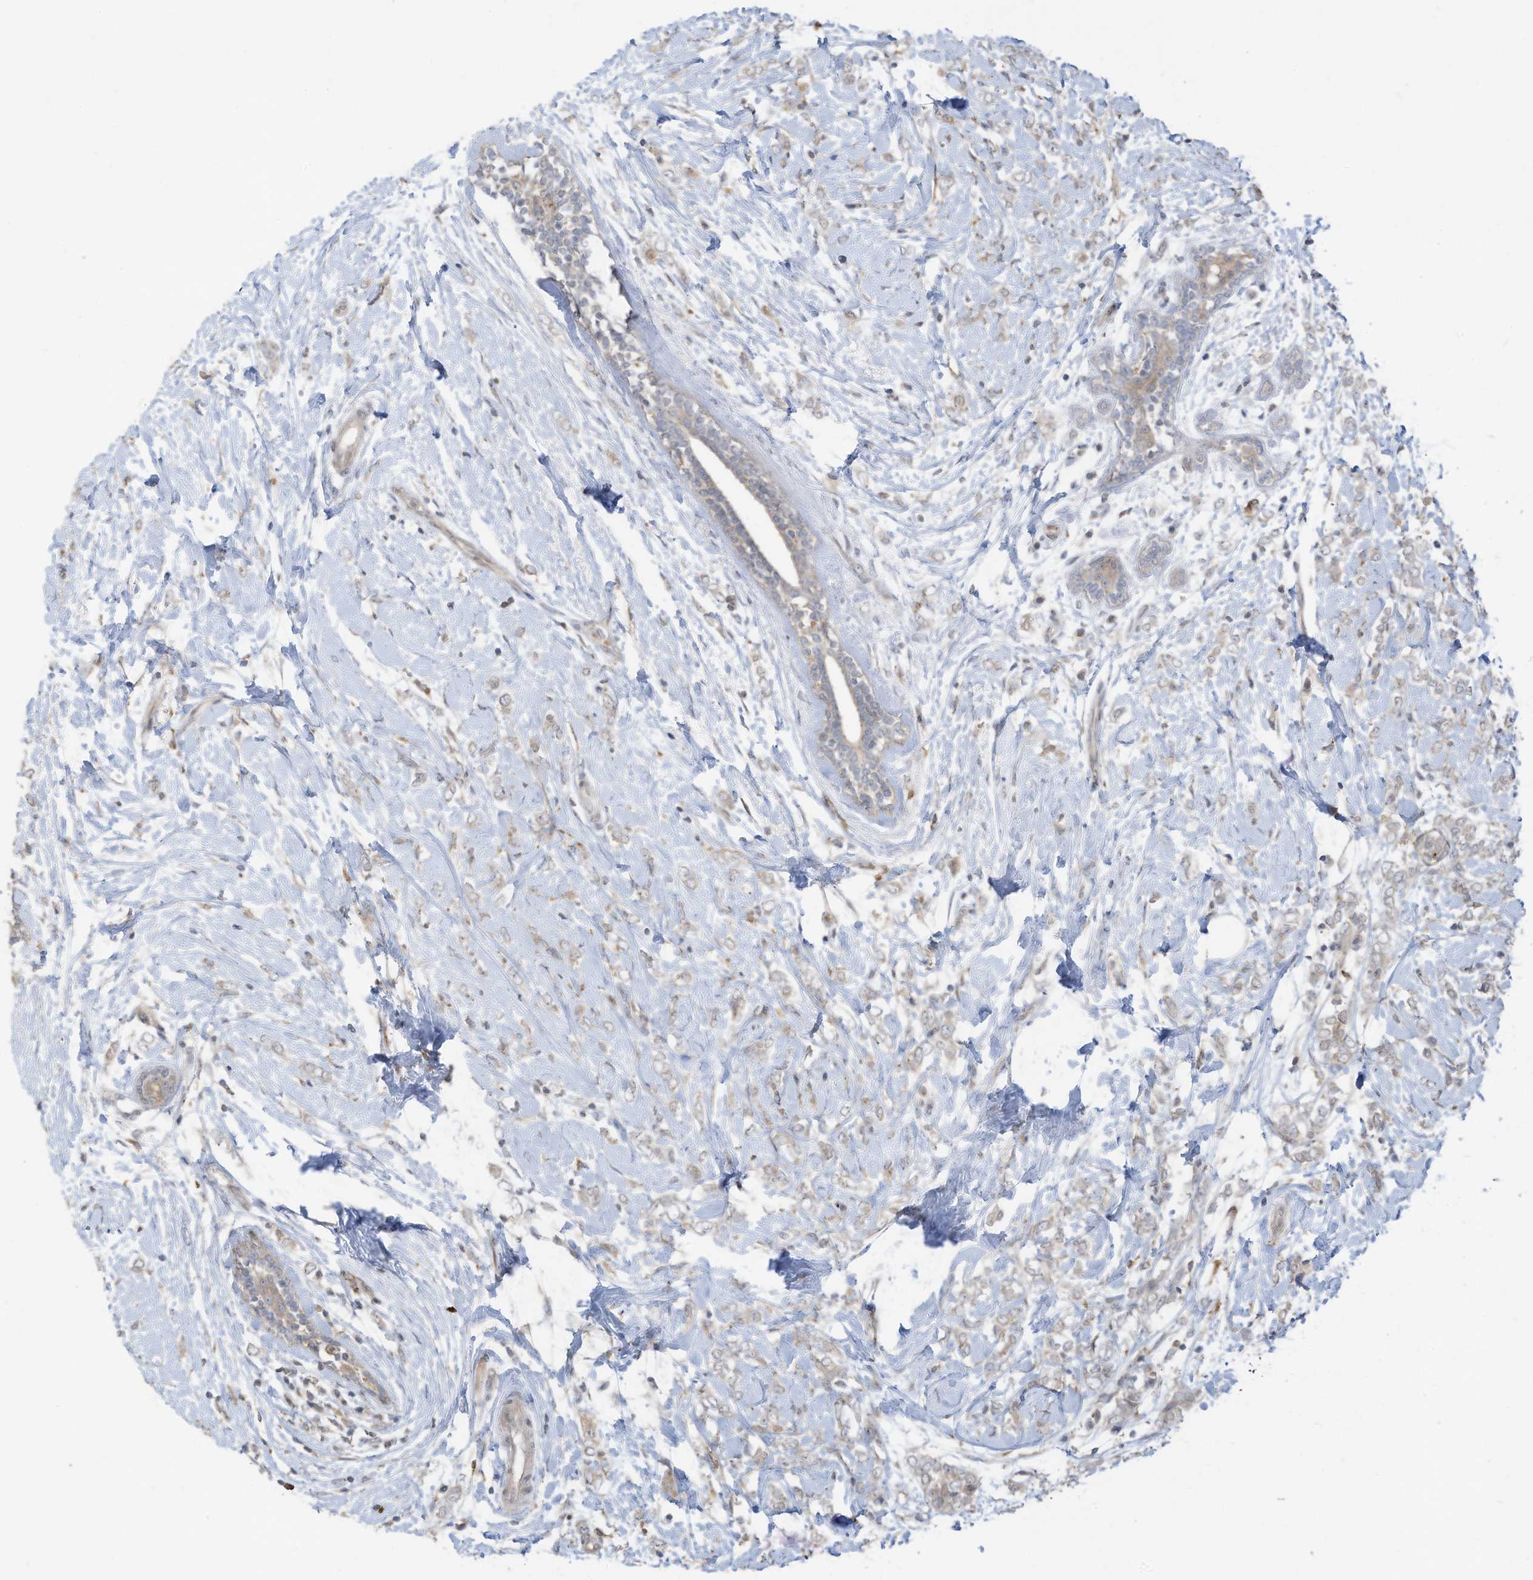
{"staining": {"intensity": "weak", "quantity": "25%-75%", "location": "cytoplasmic/membranous"}, "tissue": "breast cancer", "cell_type": "Tumor cells", "image_type": "cancer", "snomed": [{"axis": "morphology", "description": "Normal tissue, NOS"}, {"axis": "morphology", "description": "Lobular carcinoma"}, {"axis": "topography", "description": "Breast"}], "caption": "A micrograph showing weak cytoplasmic/membranous expression in approximately 25%-75% of tumor cells in breast cancer (lobular carcinoma), as visualized by brown immunohistochemical staining.", "gene": "DZIP3", "patient": {"sex": "female", "age": 47}}